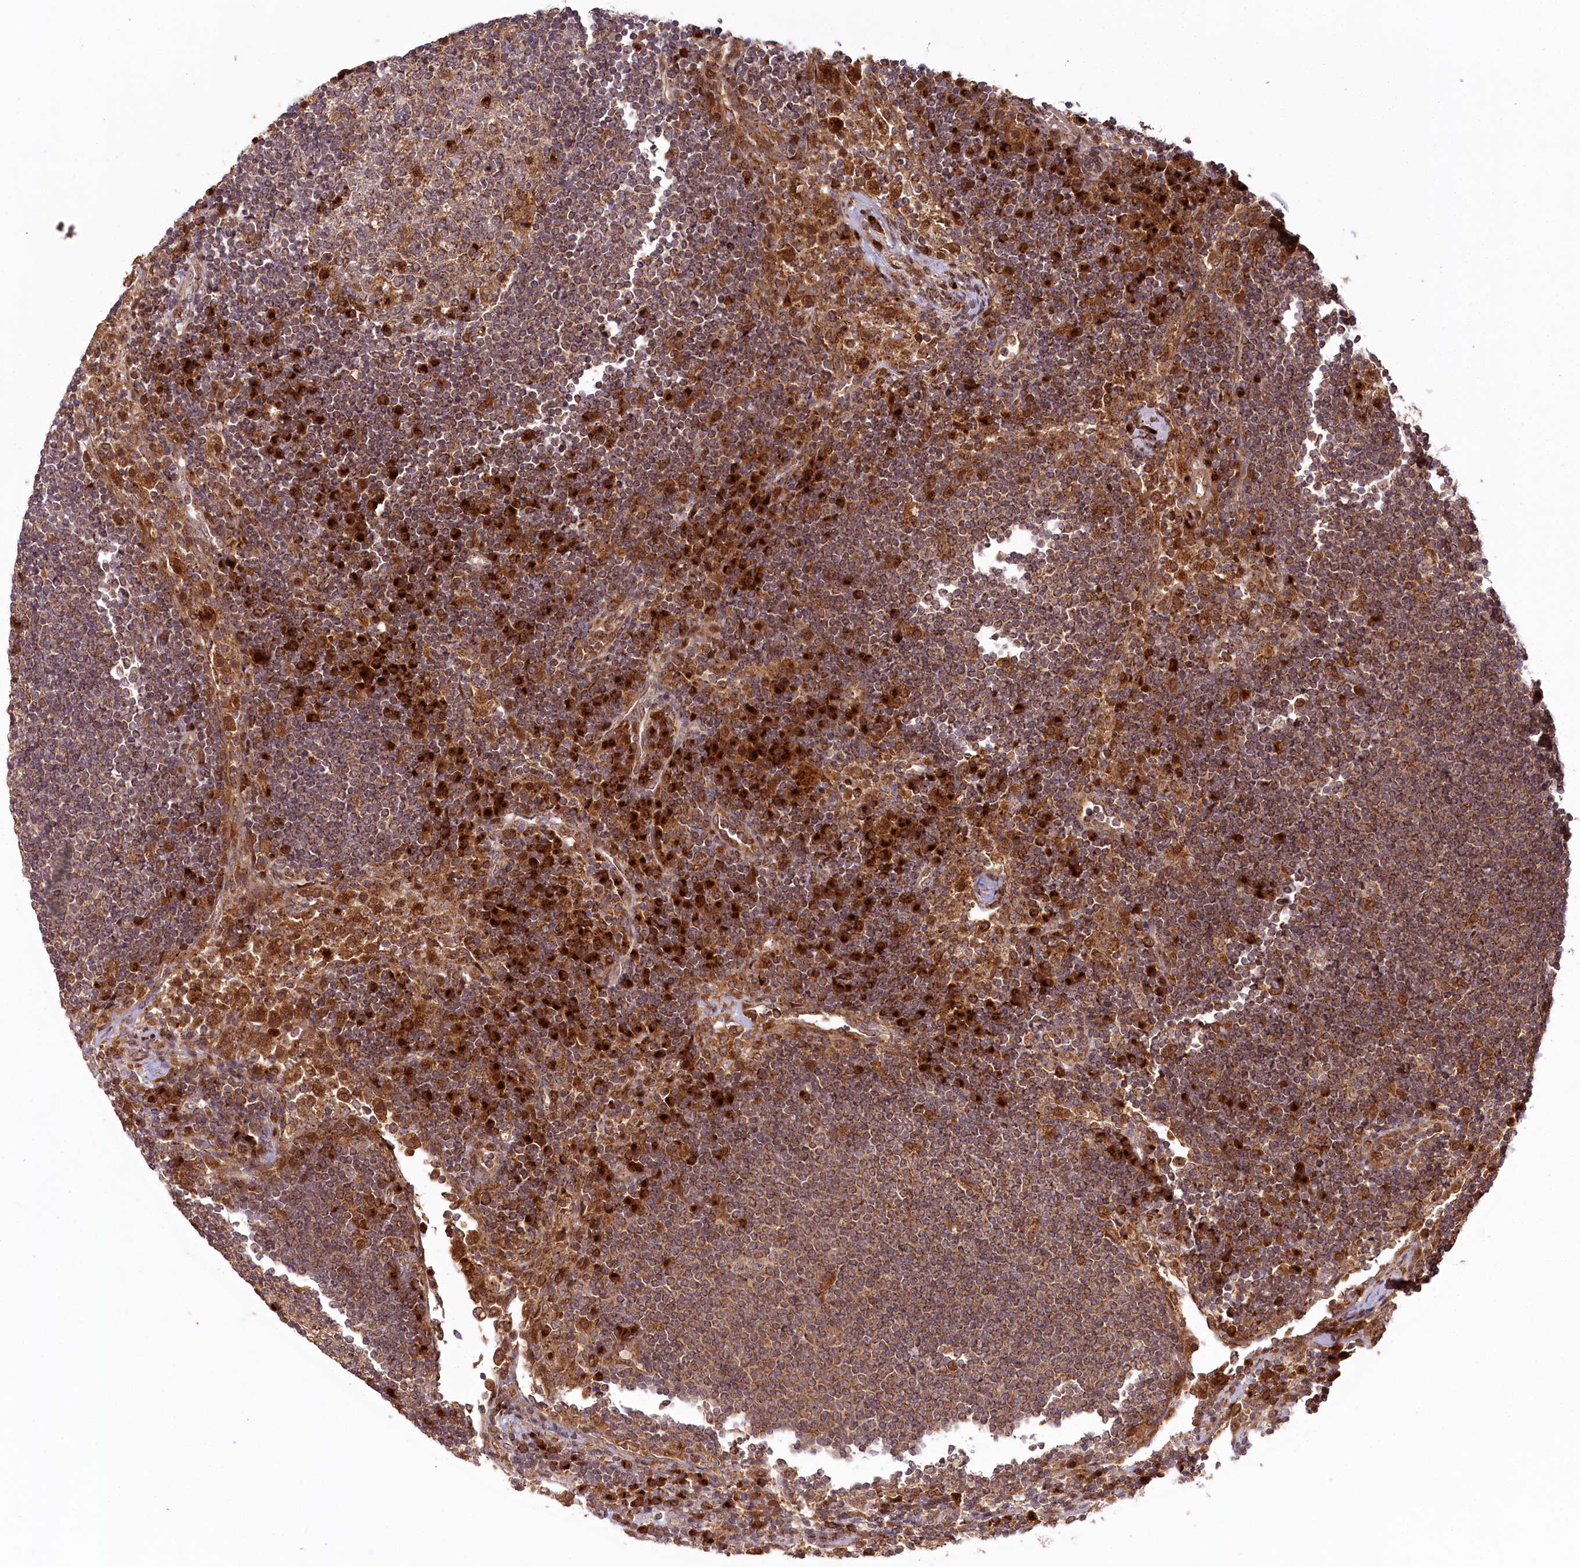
{"staining": {"intensity": "moderate", "quantity": ">75%", "location": "cytoplasmic/membranous"}, "tissue": "lymph node", "cell_type": "Germinal center cells", "image_type": "normal", "snomed": [{"axis": "morphology", "description": "Normal tissue, NOS"}, {"axis": "topography", "description": "Lymph node"}], "caption": "A photomicrograph showing moderate cytoplasmic/membranous positivity in approximately >75% of germinal center cells in unremarkable lymph node, as visualized by brown immunohistochemical staining.", "gene": "COPG1", "patient": {"sex": "female", "age": 53}}